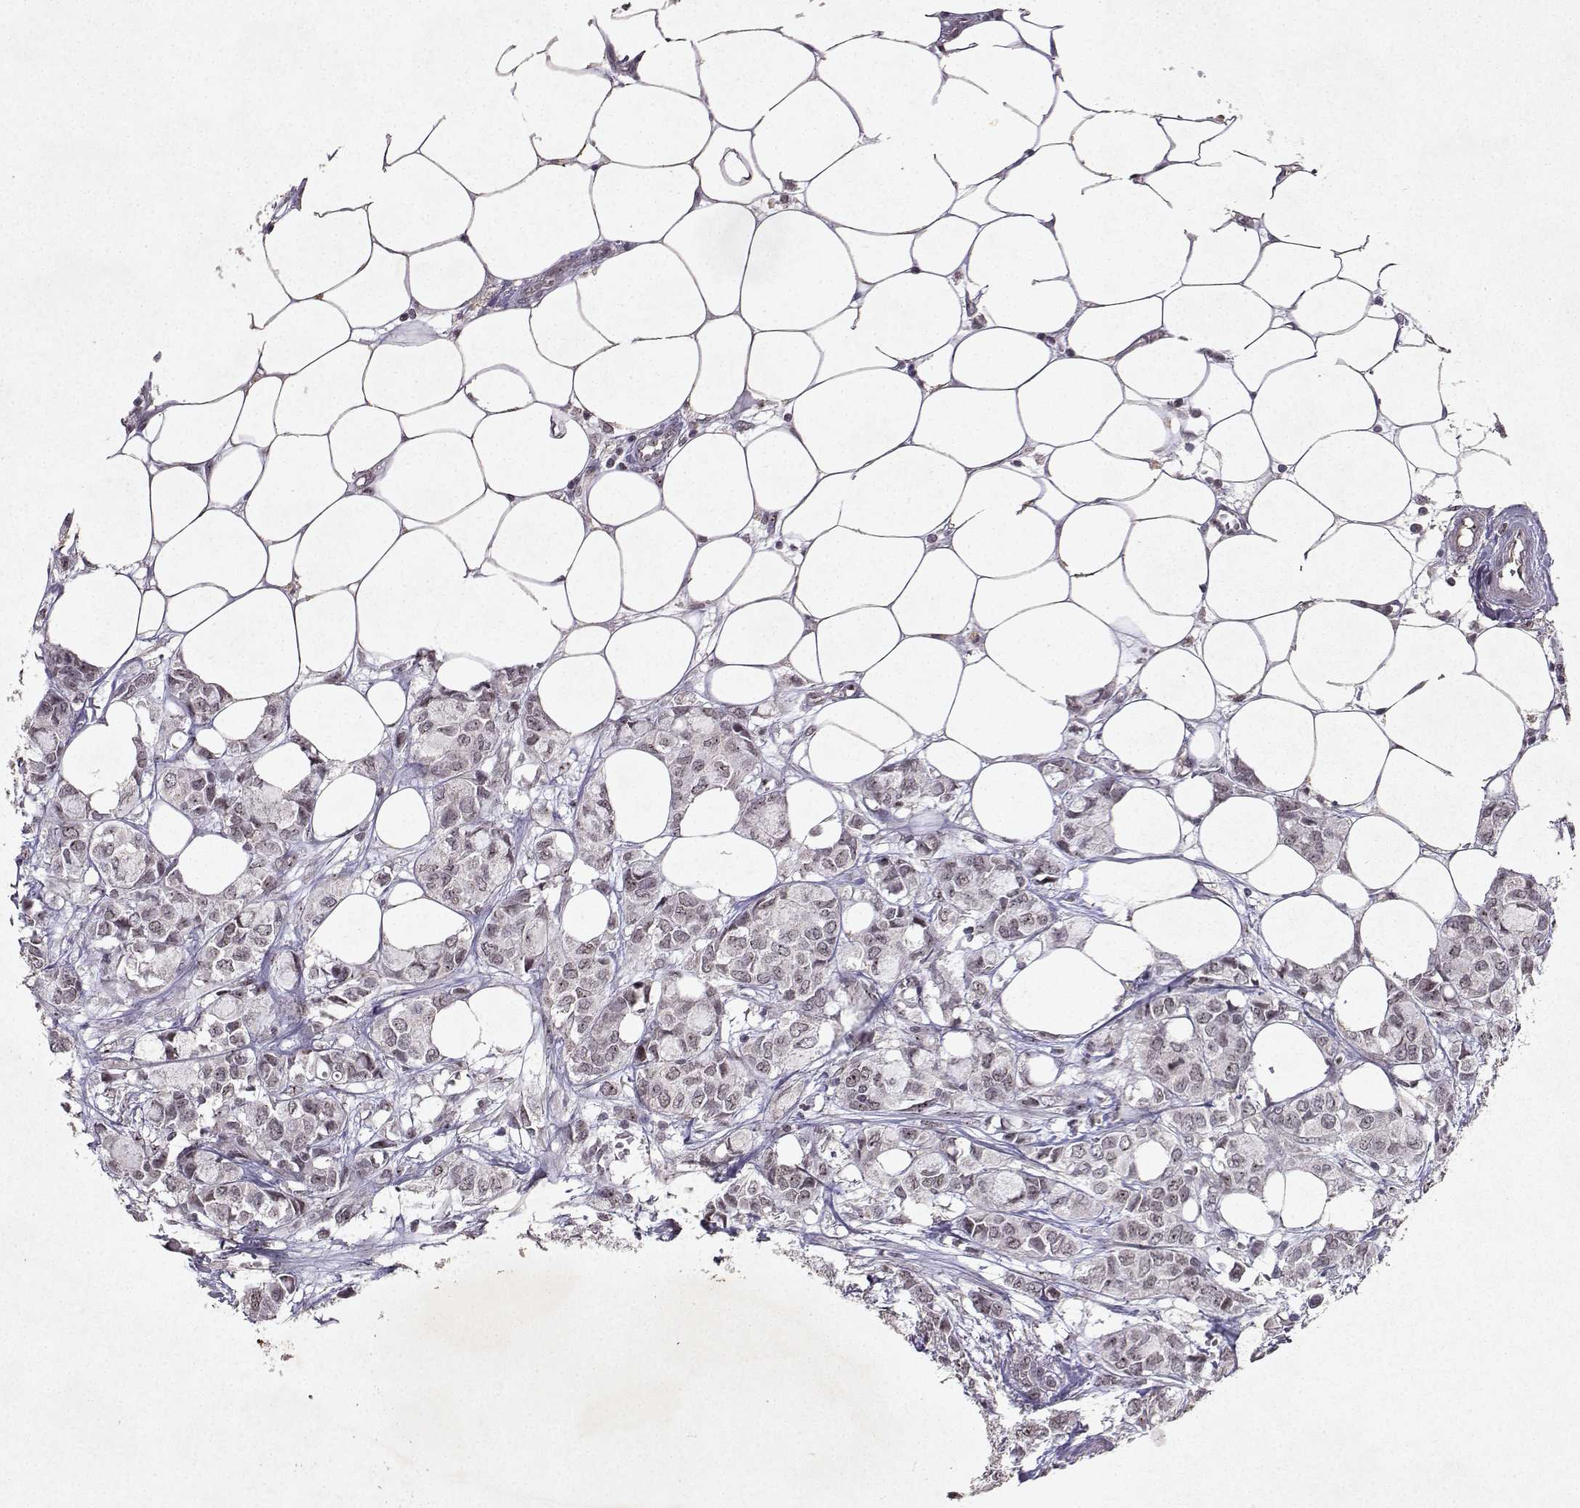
{"staining": {"intensity": "weak", "quantity": "<25%", "location": "nuclear"}, "tissue": "breast cancer", "cell_type": "Tumor cells", "image_type": "cancer", "snomed": [{"axis": "morphology", "description": "Duct carcinoma"}, {"axis": "topography", "description": "Breast"}], "caption": "High magnification brightfield microscopy of breast cancer (infiltrating ductal carcinoma) stained with DAB (brown) and counterstained with hematoxylin (blue): tumor cells show no significant expression. (DAB immunohistochemistry (IHC) visualized using brightfield microscopy, high magnification).", "gene": "DDX56", "patient": {"sex": "female", "age": 85}}